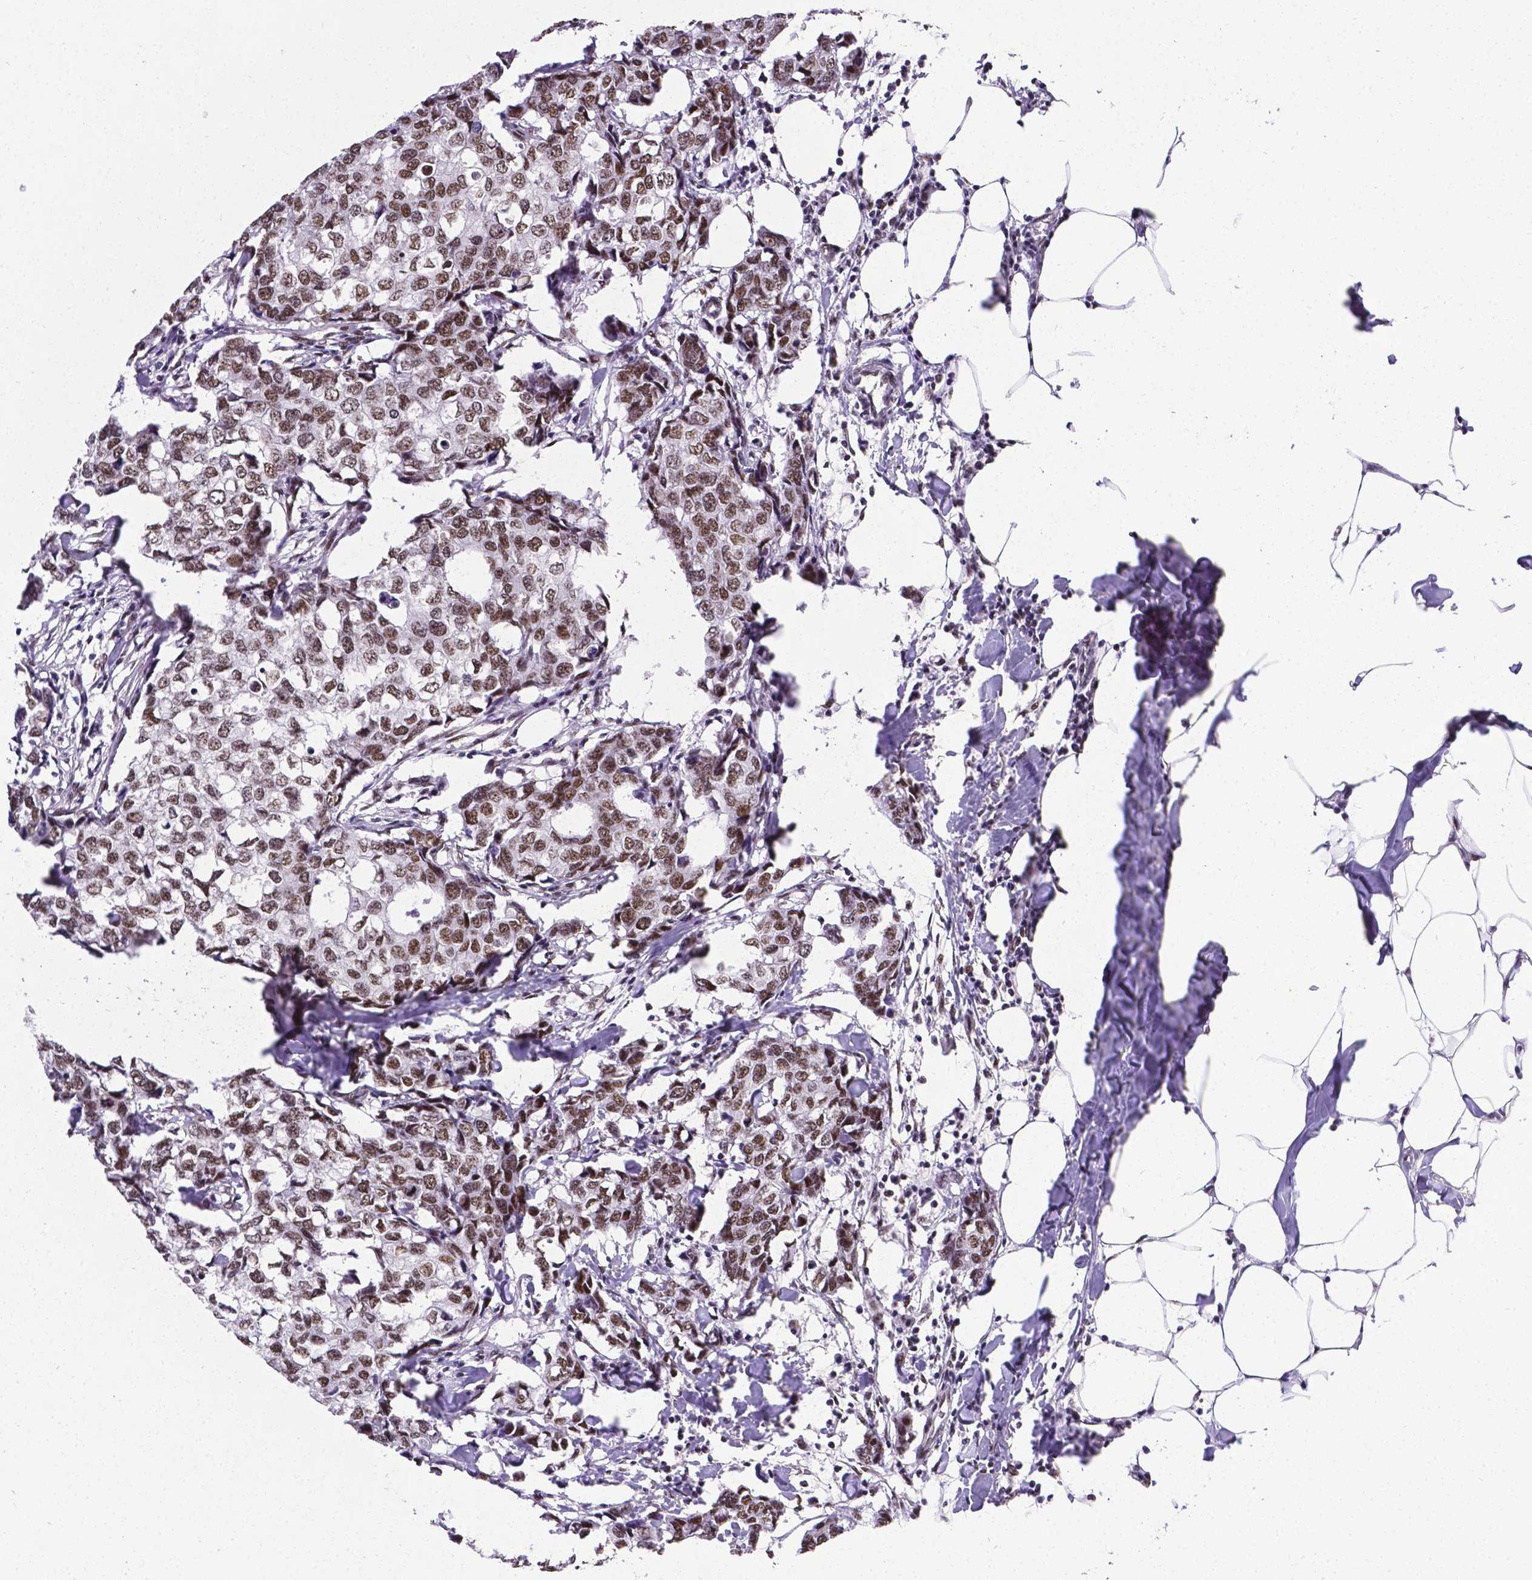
{"staining": {"intensity": "moderate", "quantity": ">75%", "location": "nuclear"}, "tissue": "breast cancer", "cell_type": "Tumor cells", "image_type": "cancer", "snomed": [{"axis": "morphology", "description": "Duct carcinoma"}, {"axis": "topography", "description": "Breast"}], "caption": "Intraductal carcinoma (breast) was stained to show a protein in brown. There is medium levels of moderate nuclear staining in about >75% of tumor cells.", "gene": "REST", "patient": {"sex": "female", "age": 27}}